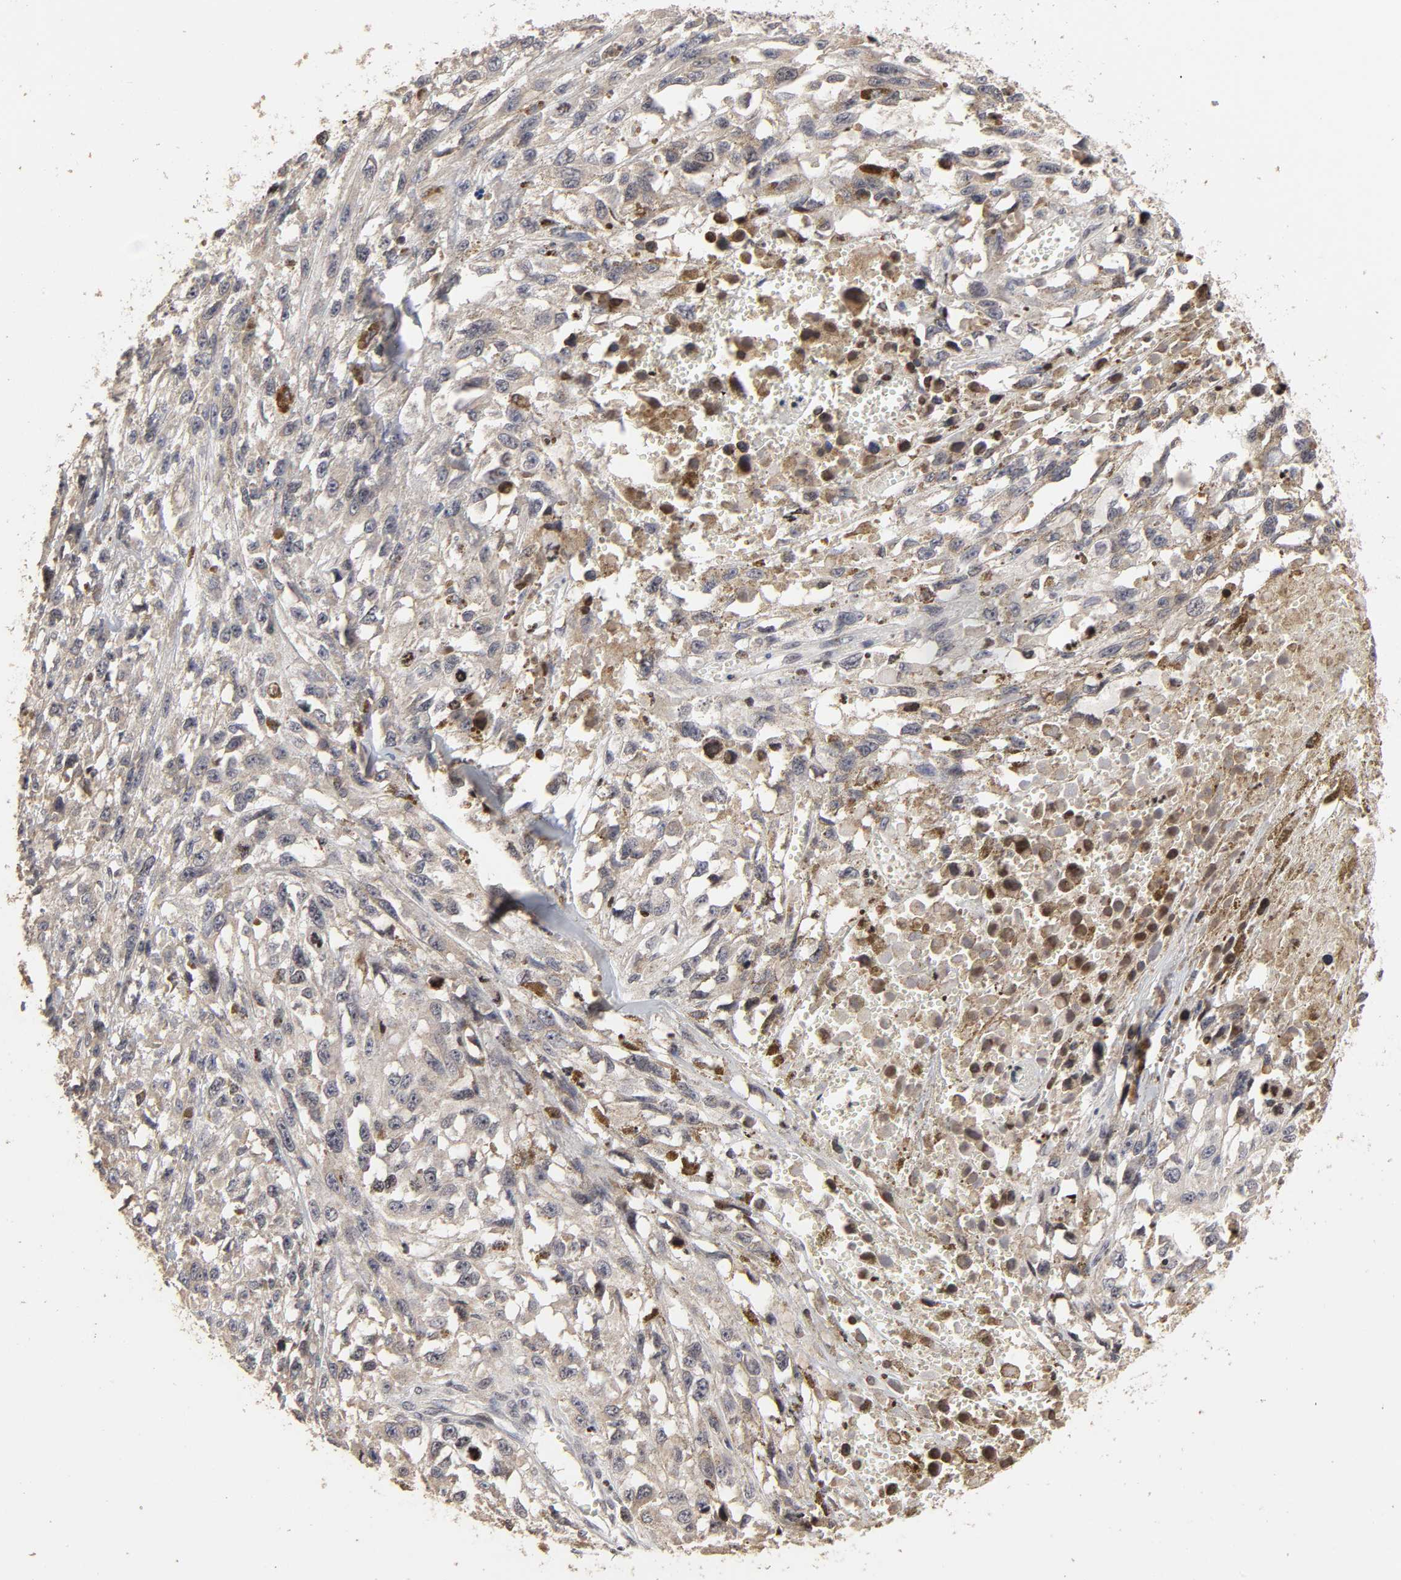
{"staining": {"intensity": "negative", "quantity": "none", "location": "none"}, "tissue": "melanoma", "cell_type": "Tumor cells", "image_type": "cancer", "snomed": [{"axis": "morphology", "description": "Malignant melanoma, Metastatic site"}, {"axis": "topography", "description": "Lymph node"}], "caption": "Protein analysis of malignant melanoma (metastatic site) demonstrates no significant staining in tumor cells.", "gene": "ZNF473", "patient": {"sex": "male", "age": 59}}